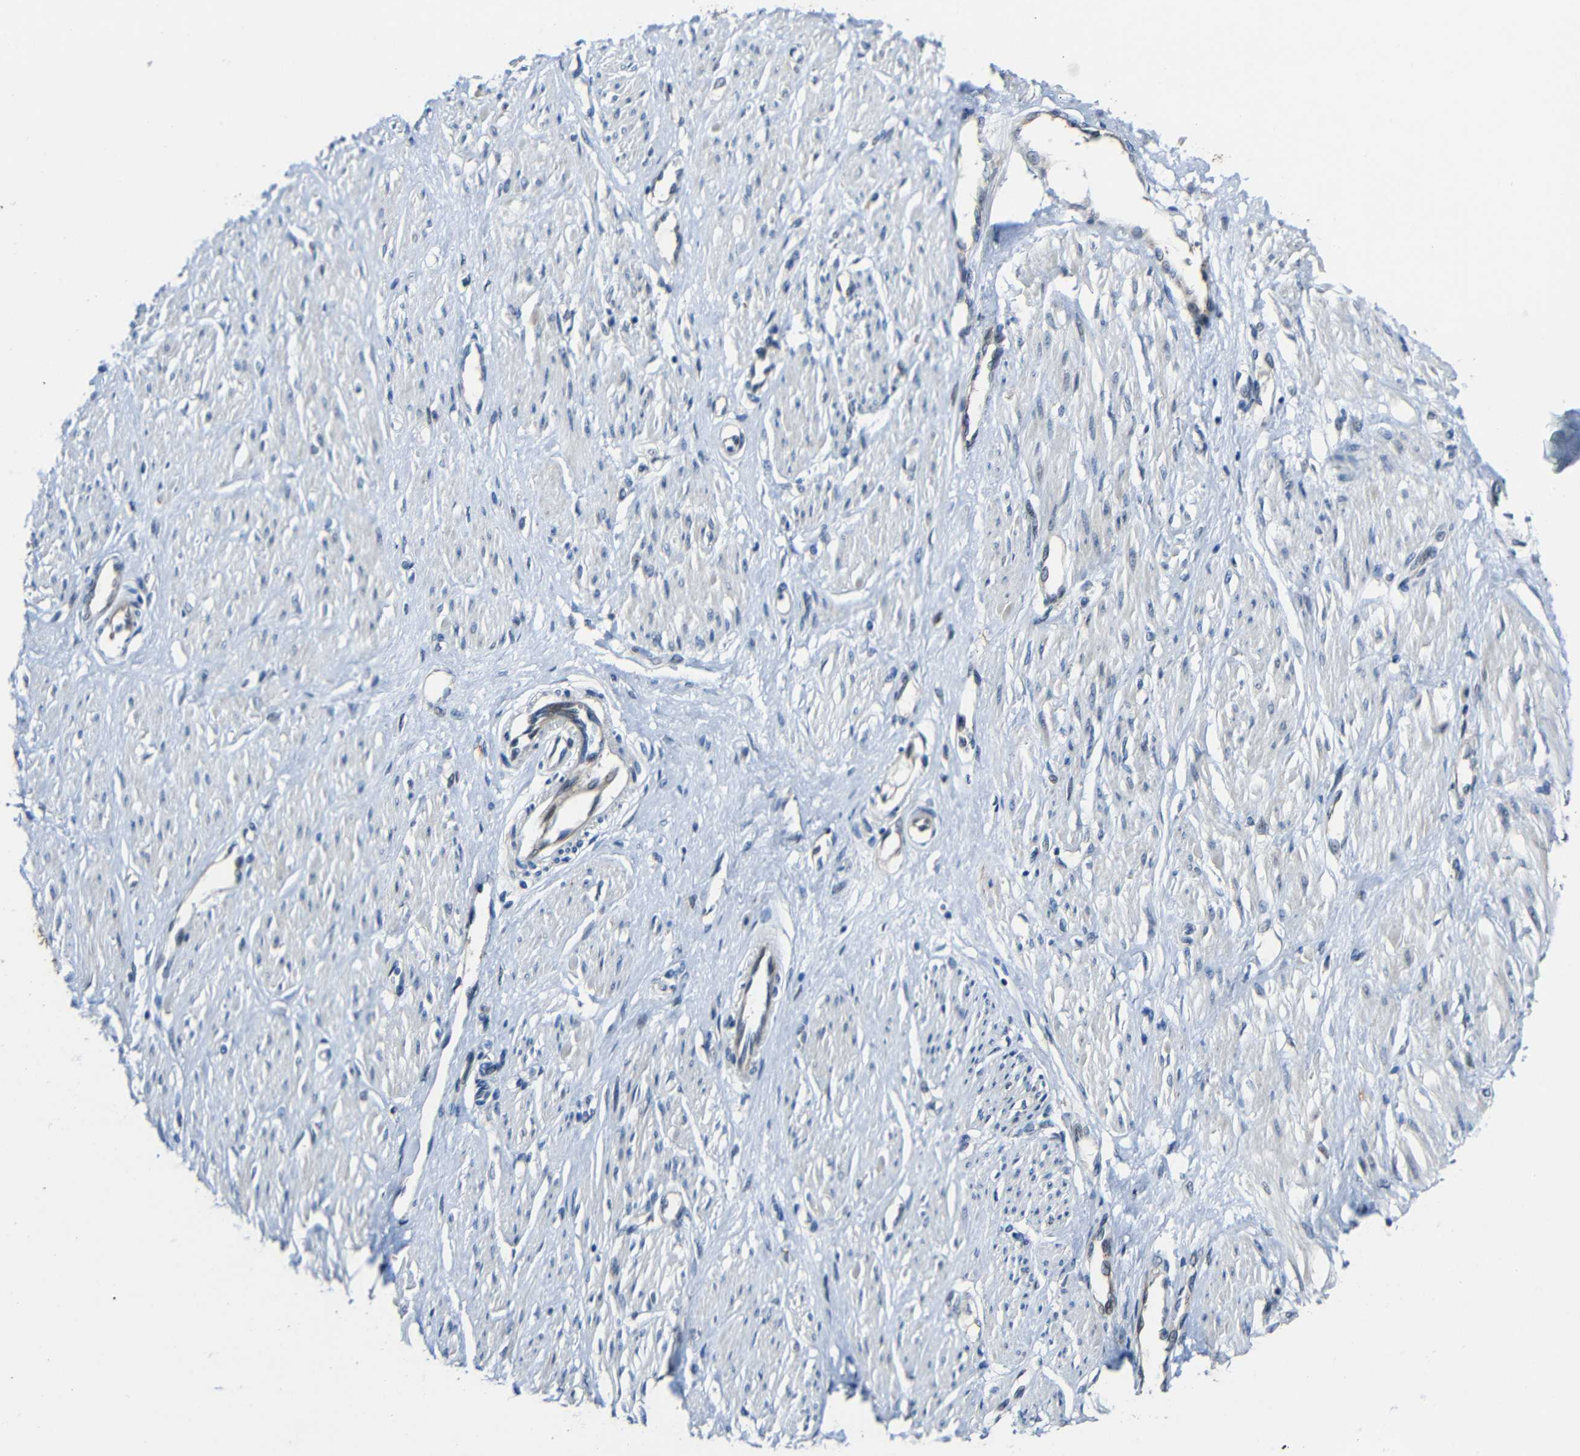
{"staining": {"intensity": "weak", "quantity": "25%-75%", "location": "cytoplasmic/membranous"}, "tissue": "smooth muscle", "cell_type": "Smooth muscle cells", "image_type": "normal", "snomed": [{"axis": "morphology", "description": "Normal tissue, NOS"}, {"axis": "topography", "description": "Smooth muscle"}, {"axis": "topography", "description": "Uterus"}], "caption": "Protein staining of unremarkable smooth muscle reveals weak cytoplasmic/membranous staining in about 25%-75% of smooth muscle cells. (IHC, brightfield microscopy, high magnification).", "gene": "DNAJC5", "patient": {"sex": "female", "age": 39}}